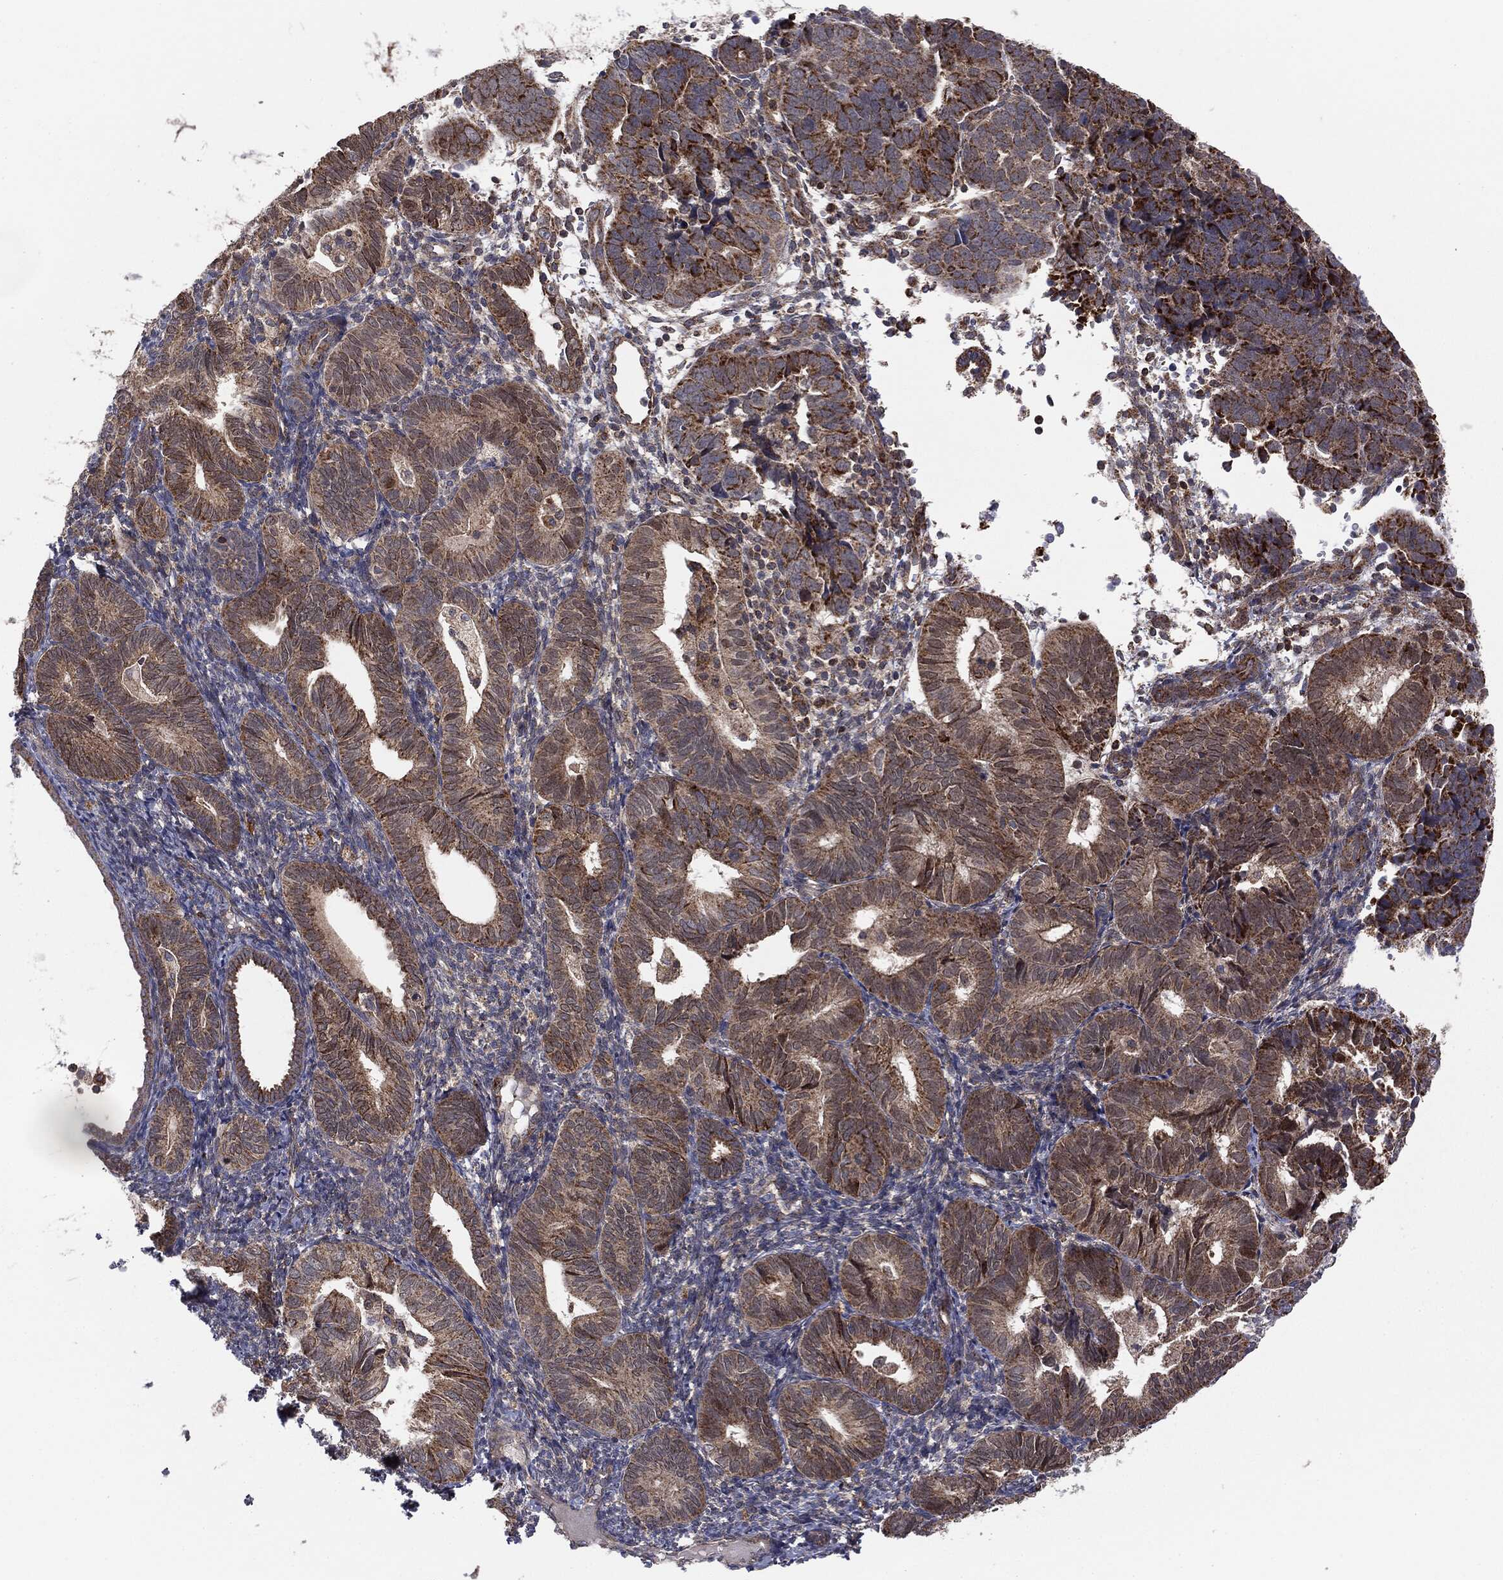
{"staining": {"intensity": "strong", "quantity": ">75%", "location": "cytoplasmic/membranous"}, "tissue": "endometrial cancer", "cell_type": "Tumor cells", "image_type": "cancer", "snomed": [{"axis": "morphology", "description": "Adenocarcinoma, NOS"}, {"axis": "topography", "description": "Endometrium"}], "caption": "The image reveals staining of endometrial cancer (adenocarcinoma), revealing strong cytoplasmic/membranous protein expression (brown color) within tumor cells. The protein is shown in brown color, while the nuclei are stained blue.", "gene": "MTOR", "patient": {"sex": "female", "age": 82}}